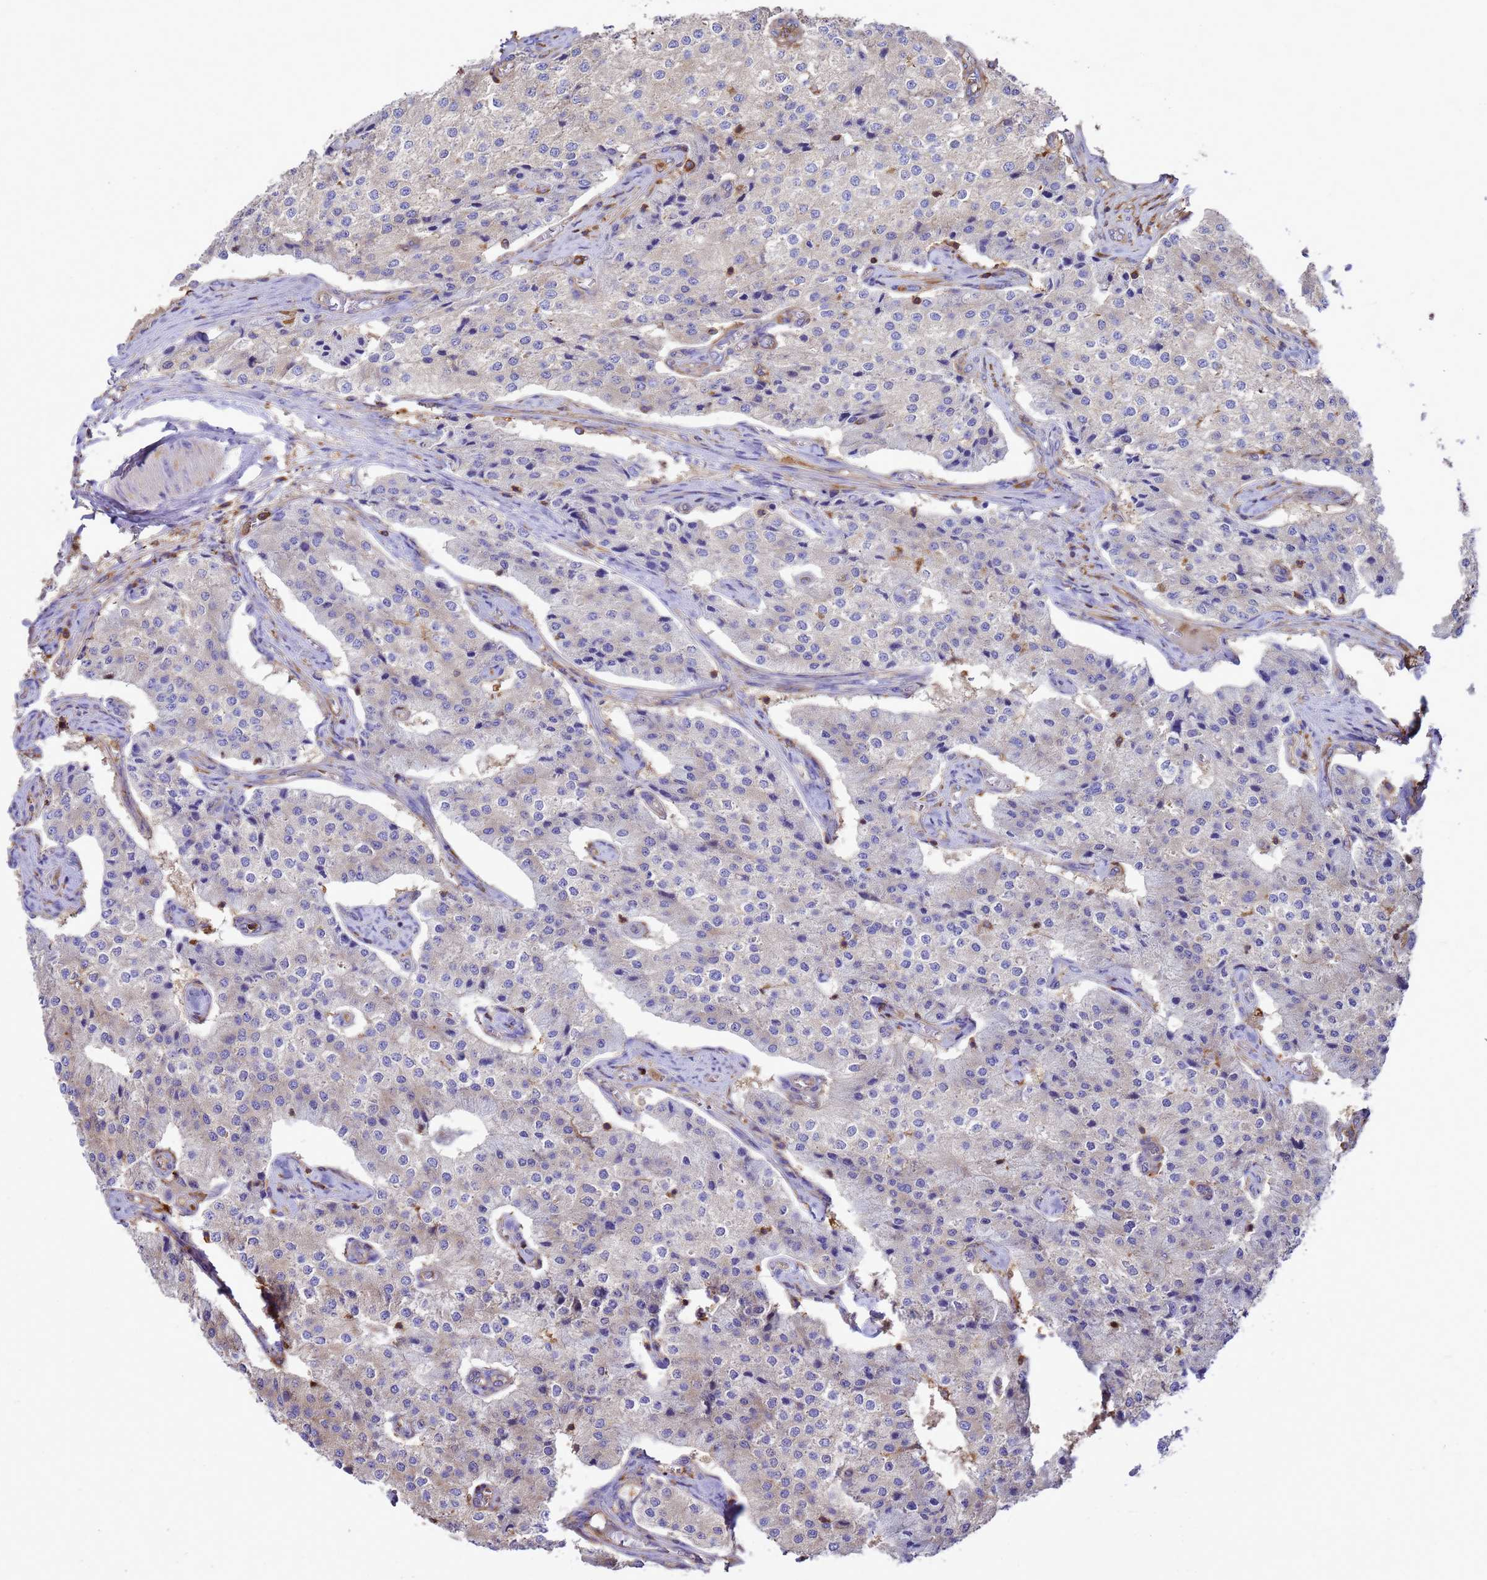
{"staining": {"intensity": "weak", "quantity": "<25%", "location": "cytoplasmic/membranous"}, "tissue": "carcinoid", "cell_type": "Tumor cells", "image_type": "cancer", "snomed": [{"axis": "morphology", "description": "Carcinoid, malignant, NOS"}, {"axis": "topography", "description": "Colon"}], "caption": "Micrograph shows no significant protein expression in tumor cells of carcinoid.", "gene": "ZNF235", "patient": {"sex": "female", "age": 52}}